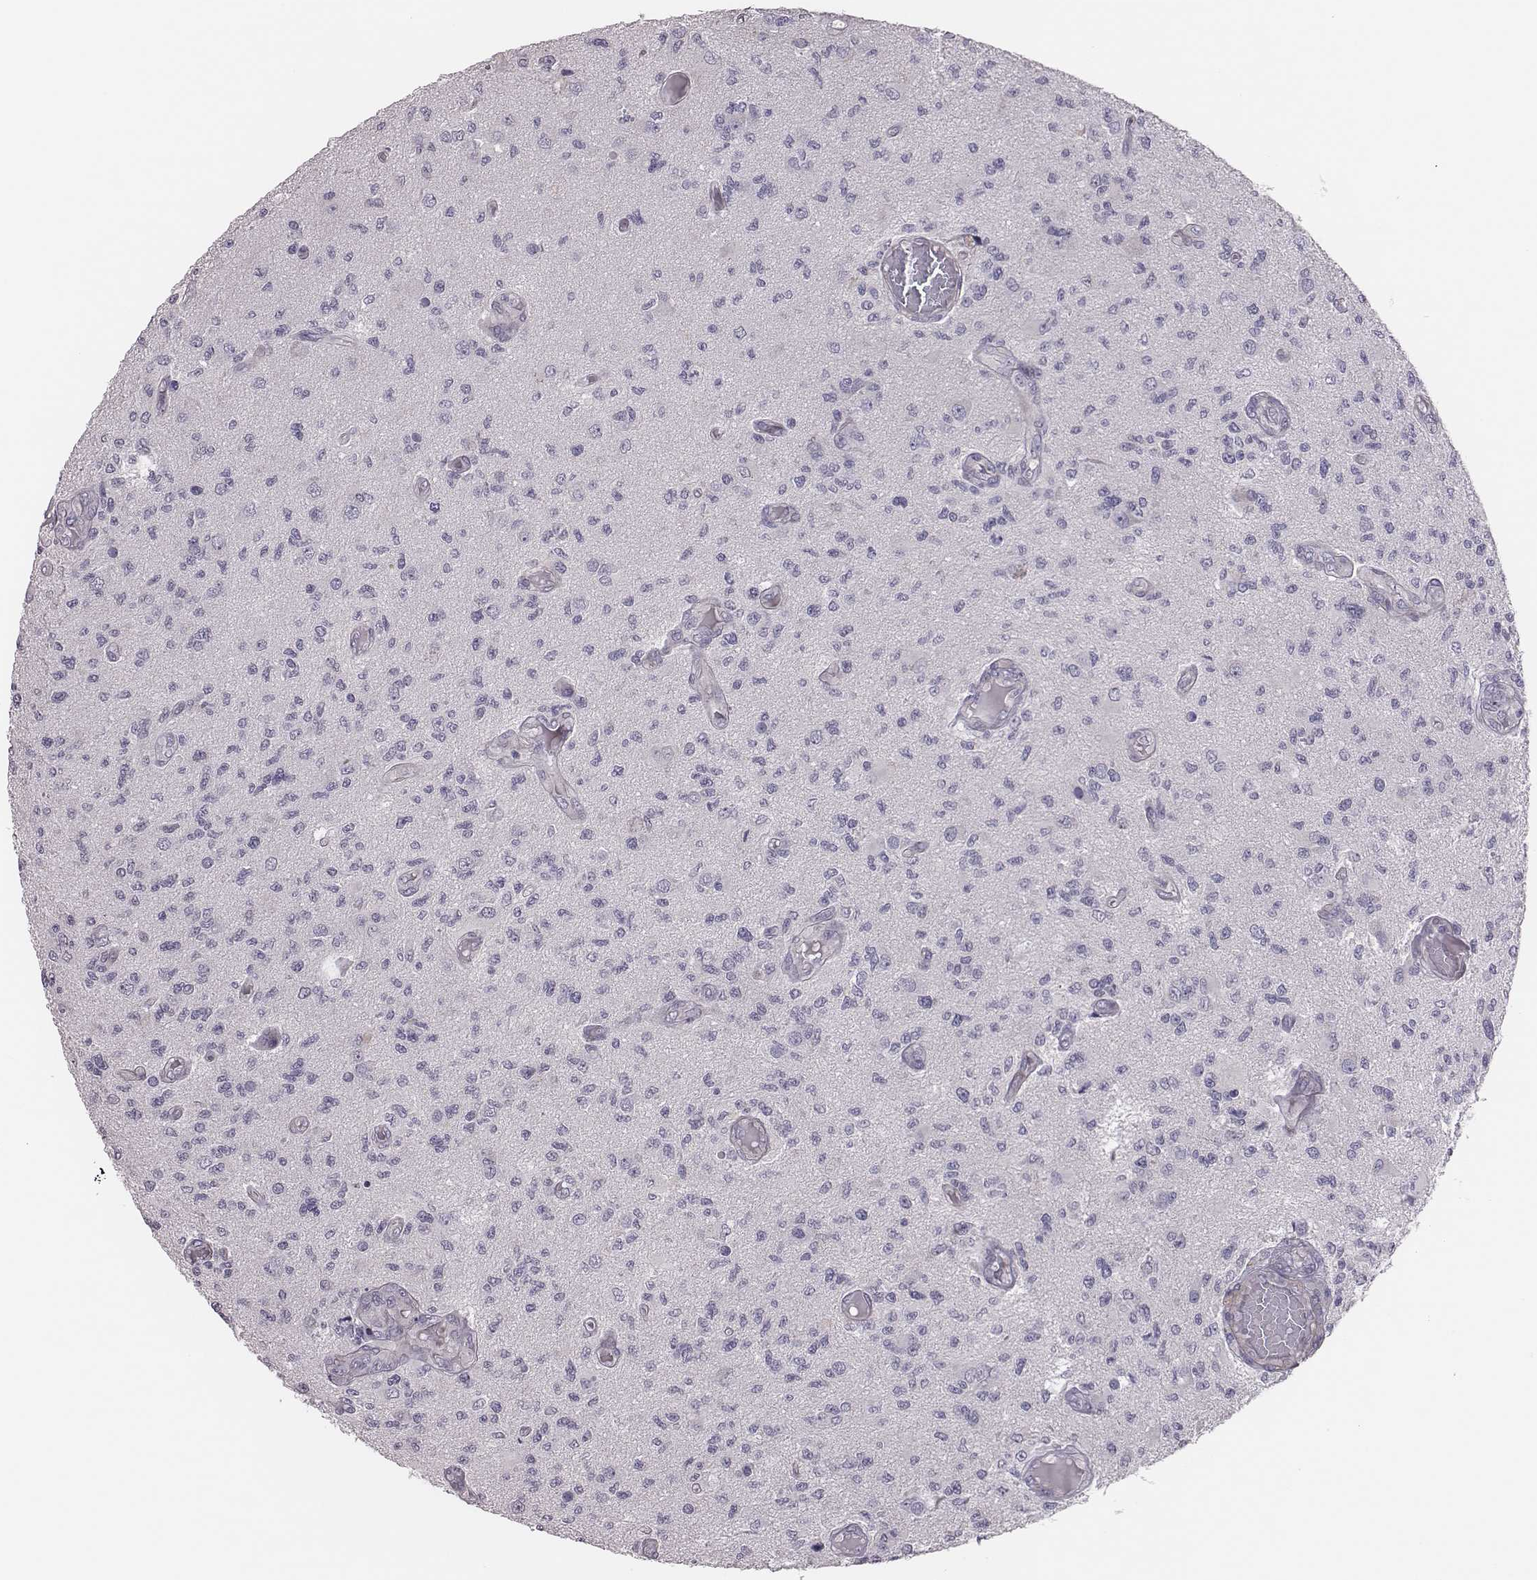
{"staining": {"intensity": "negative", "quantity": "none", "location": "none"}, "tissue": "glioma", "cell_type": "Tumor cells", "image_type": "cancer", "snomed": [{"axis": "morphology", "description": "Glioma, malignant, High grade"}, {"axis": "topography", "description": "Brain"}], "caption": "Tumor cells are negative for protein expression in human glioma.", "gene": "SCML2", "patient": {"sex": "female", "age": 63}}